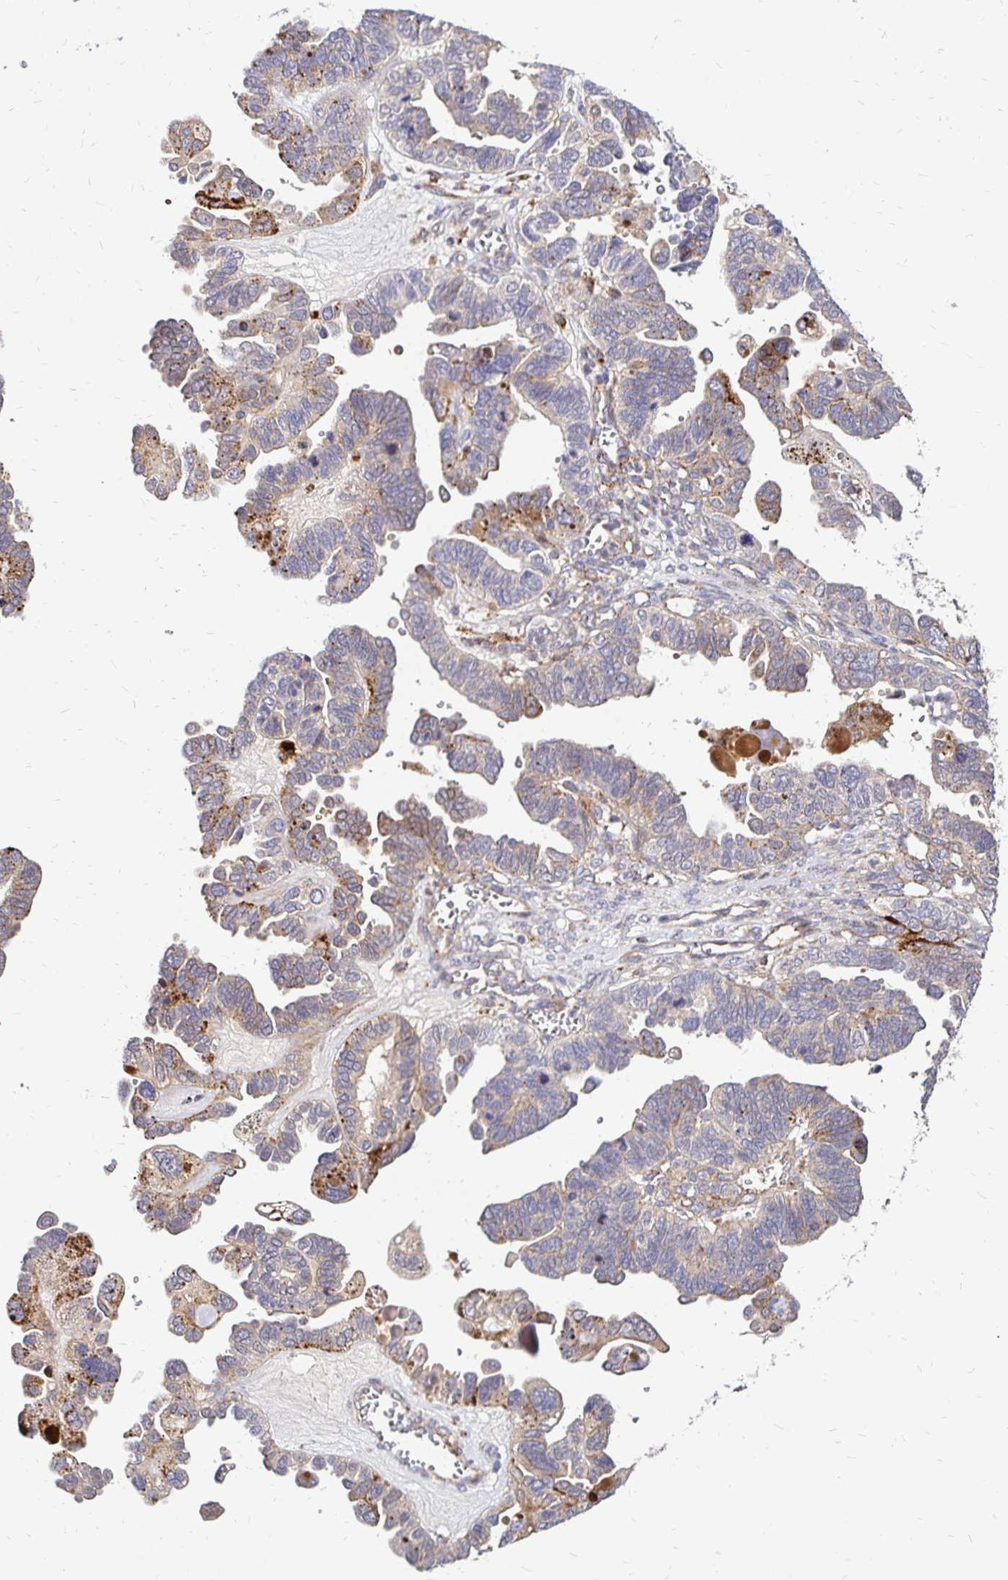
{"staining": {"intensity": "moderate", "quantity": "<25%", "location": "cytoplasmic/membranous"}, "tissue": "ovarian cancer", "cell_type": "Tumor cells", "image_type": "cancer", "snomed": [{"axis": "morphology", "description": "Cystadenocarcinoma, serous, NOS"}, {"axis": "topography", "description": "Ovary"}], "caption": "Immunohistochemistry (IHC) image of human ovarian cancer stained for a protein (brown), which displays low levels of moderate cytoplasmic/membranous expression in about <25% of tumor cells.", "gene": "IDUA", "patient": {"sex": "female", "age": 51}}